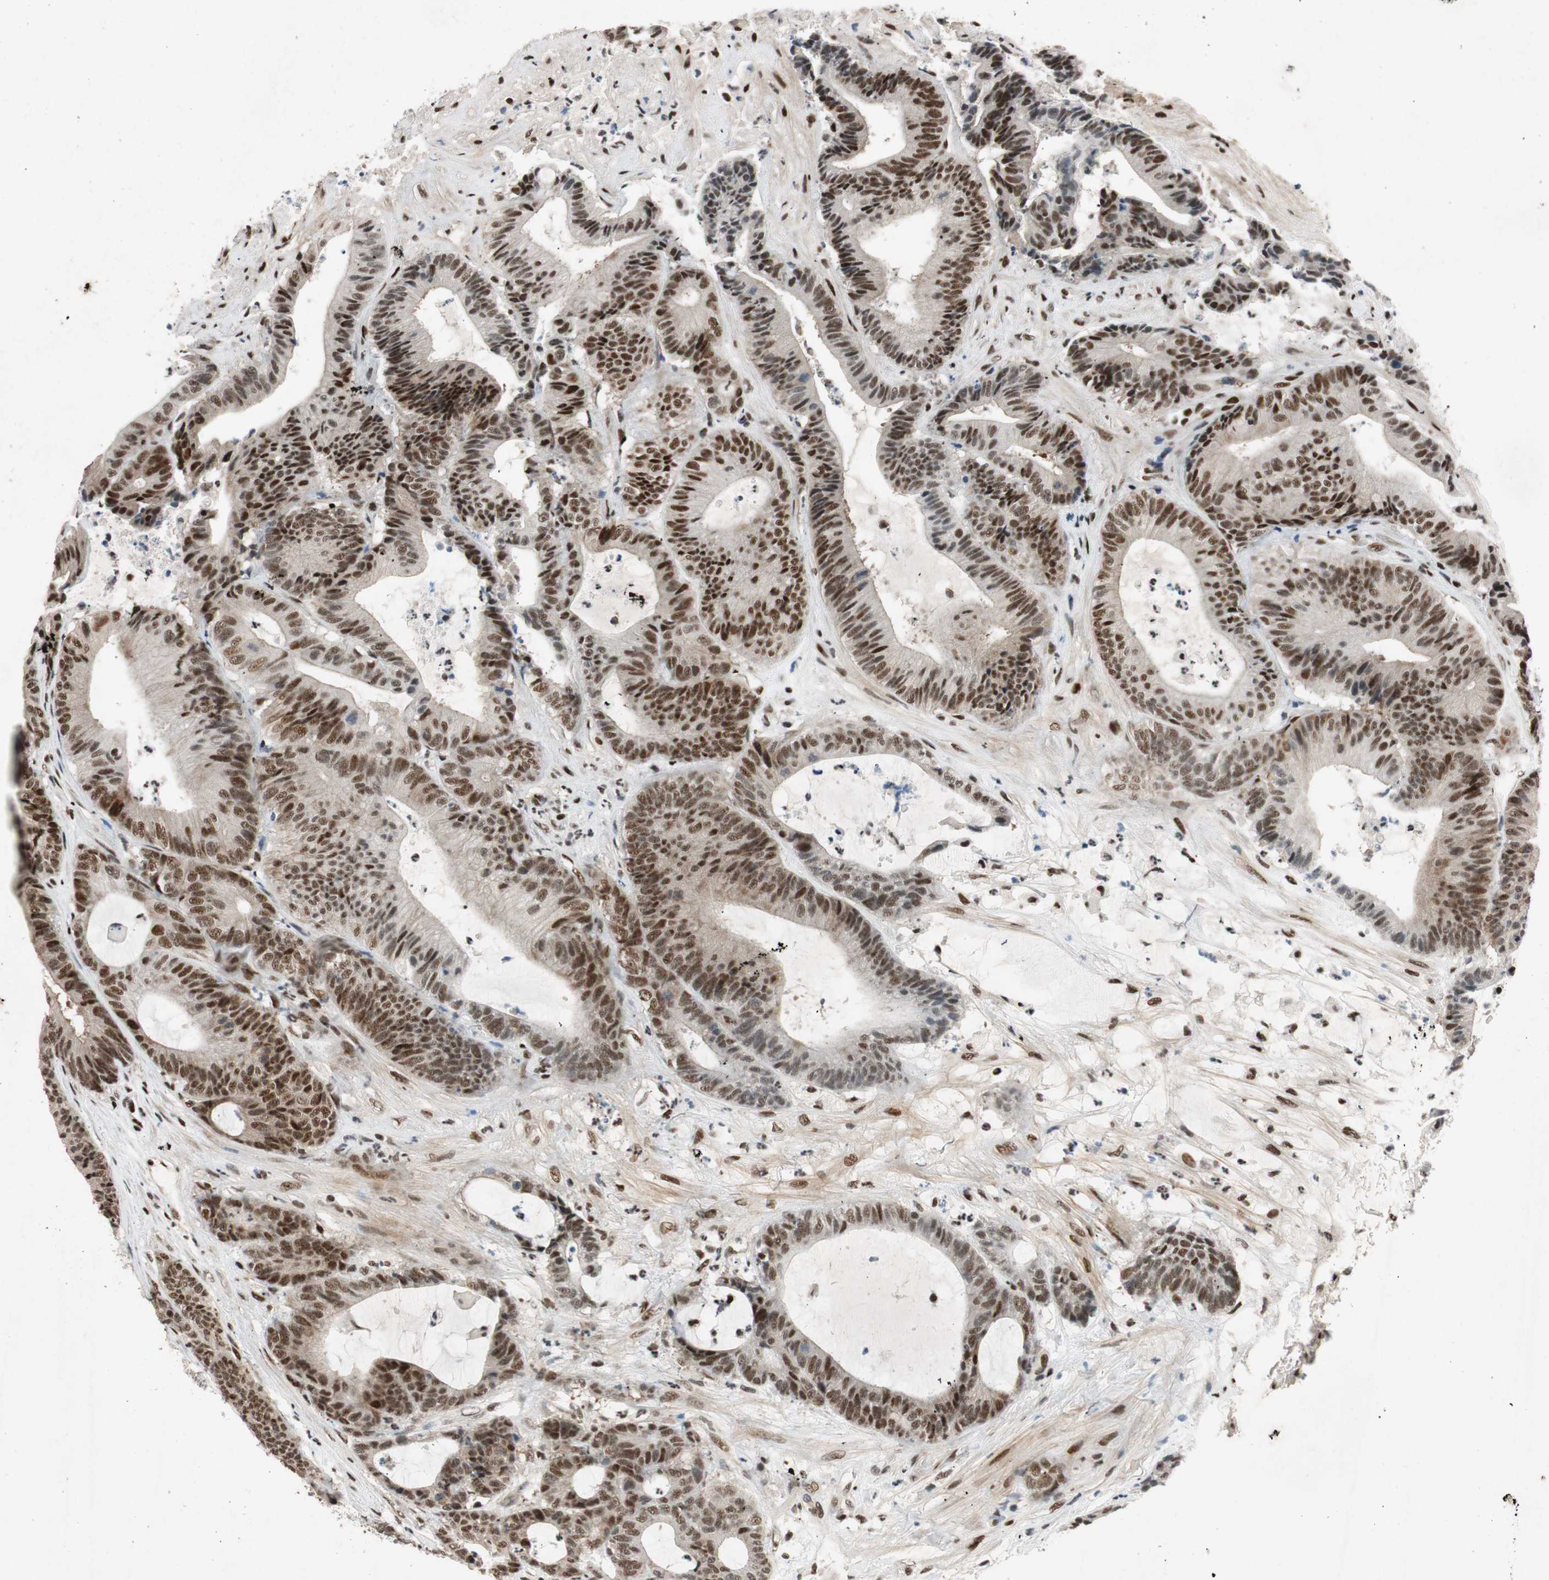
{"staining": {"intensity": "strong", "quantity": ">75%", "location": "nuclear"}, "tissue": "colorectal cancer", "cell_type": "Tumor cells", "image_type": "cancer", "snomed": [{"axis": "morphology", "description": "Adenocarcinoma, NOS"}, {"axis": "topography", "description": "Colon"}], "caption": "About >75% of tumor cells in human adenocarcinoma (colorectal) reveal strong nuclear protein staining as visualized by brown immunohistochemical staining.", "gene": "NCBP3", "patient": {"sex": "female", "age": 84}}